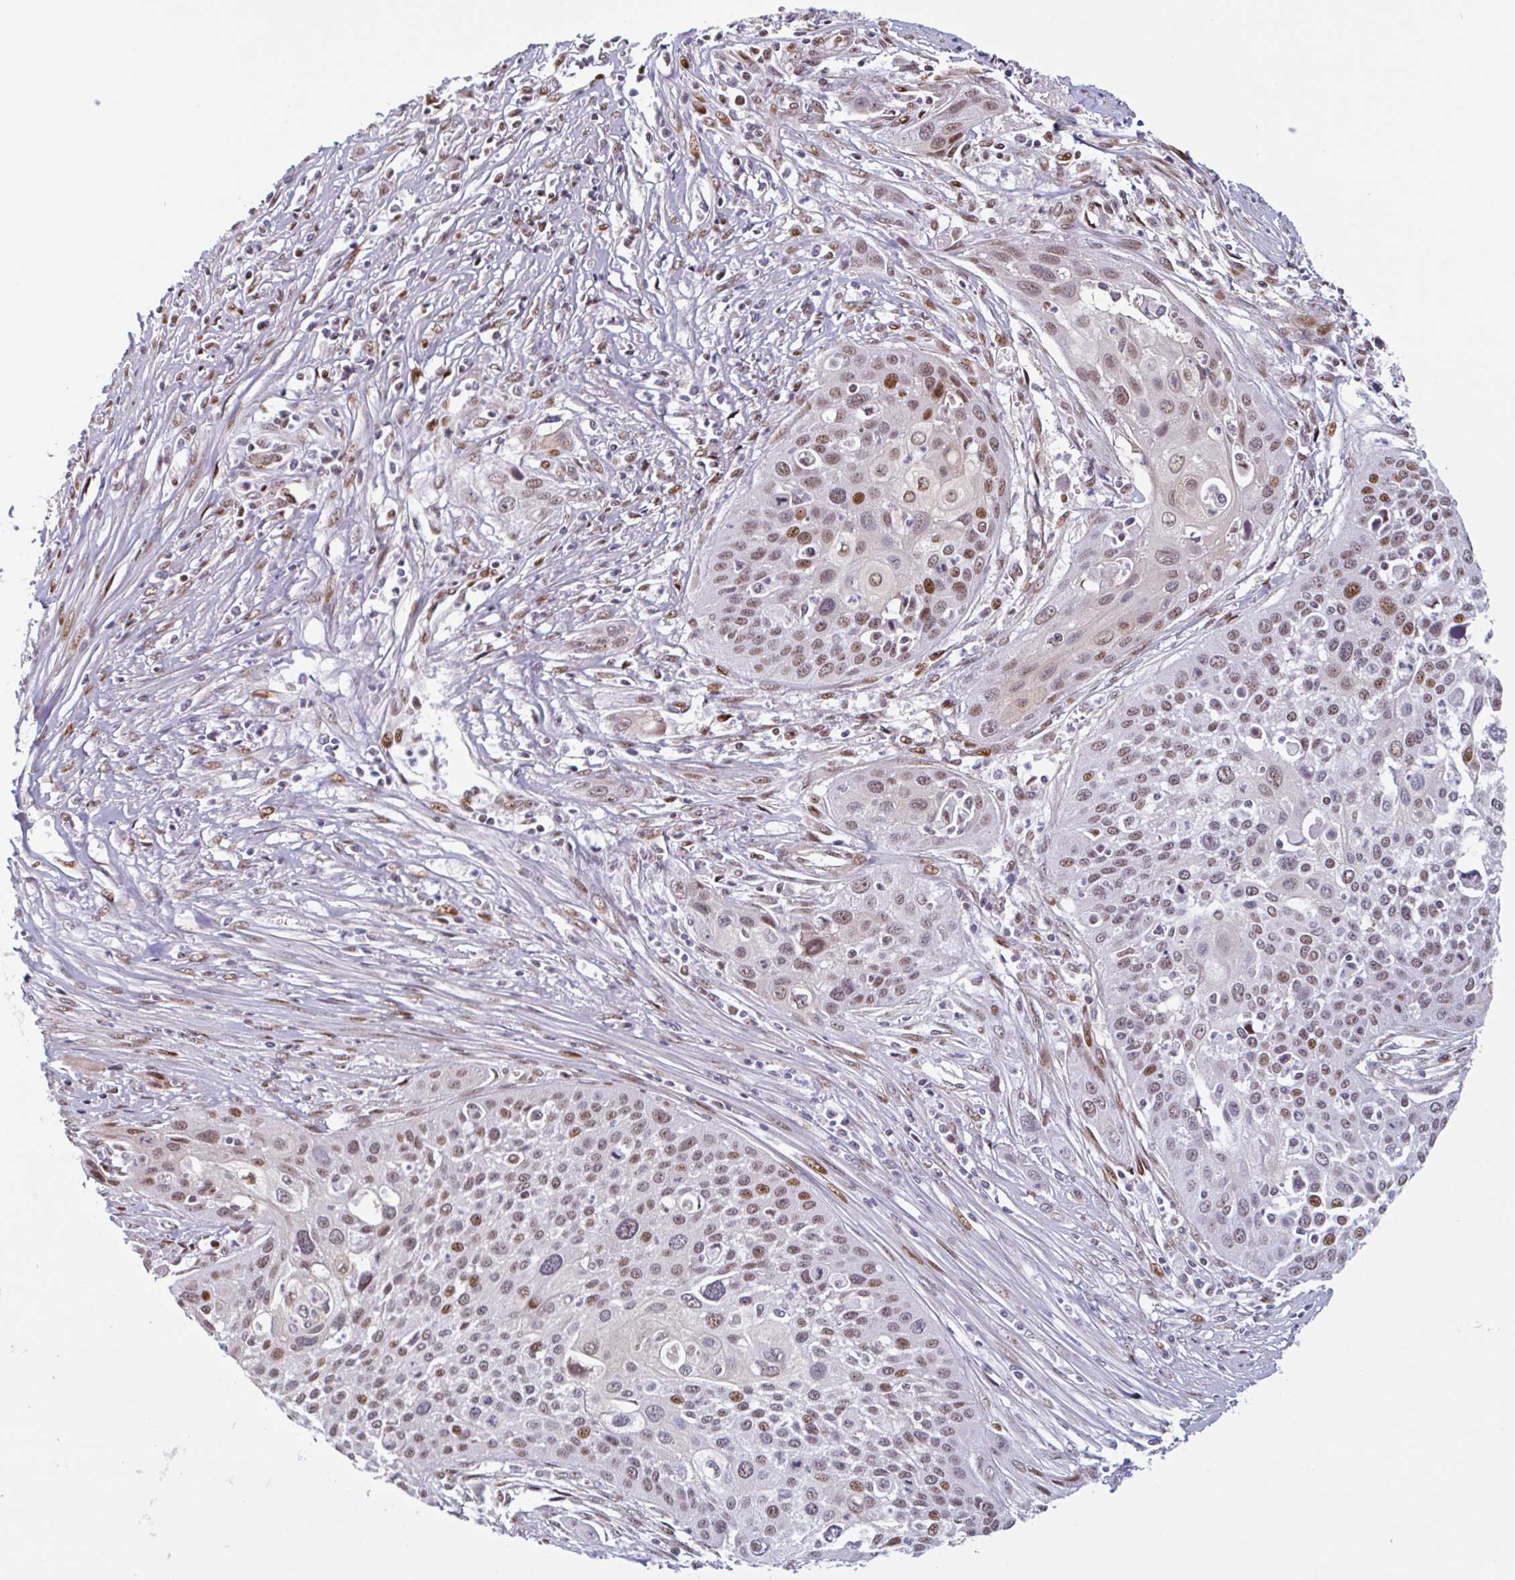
{"staining": {"intensity": "moderate", "quantity": "25%-75%", "location": "nuclear"}, "tissue": "cervical cancer", "cell_type": "Tumor cells", "image_type": "cancer", "snomed": [{"axis": "morphology", "description": "Squamous cell carcinoma, NOS"}, {"axis": "topography", "description": "Cervix"}], "caption": "Brown immunohistochemical staining in human cervical cancer (squamous cell carcinoma) exhibits moderate nuclear expression in approximately 25%-75% of tumor cells.", "gene": "TMEM119", "patient": {"sex": "female", "age": 34}}